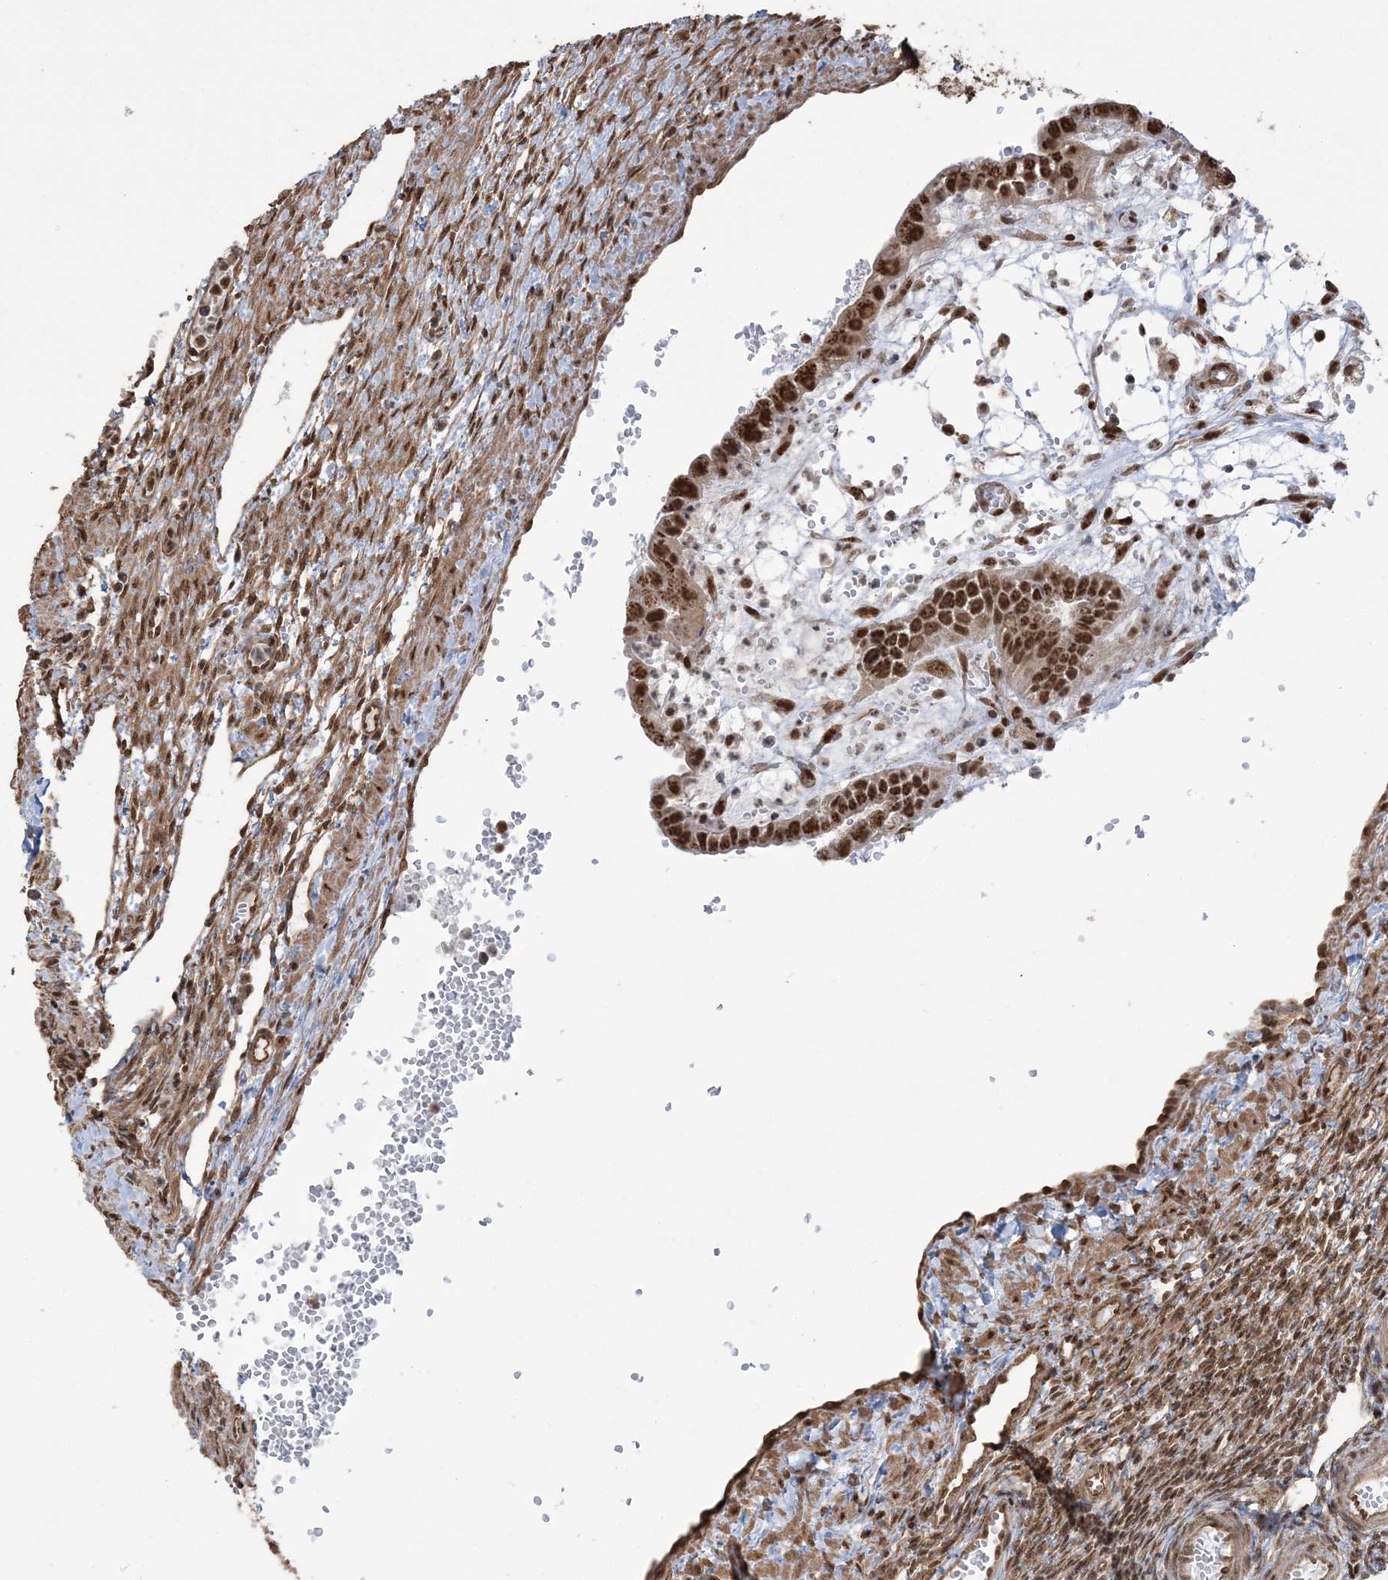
{"staining": {"intensity": "moderate", "quantity": "25%-75%", "location": "nuclear"}, "tissue": "ovary", "cell_type": "Ovarian stroma cells", "image_type": "normal", "snomed": [{"axis": "morphology", "description": "Normal tissue, NOS"}, {"axis": "morphology", "description": "Cyst, NOS"}, {"axis": "topography", "description": "Ovary"}], "caption": "A high-resolution image shows immunohistochemistry staining of normal ovary, which demonstrates moderate nuclear staining in about 25%-75% of ovarian stroma cells.", "gene": "ZNF839", "patient": {"sex": "female", "age": 33}}